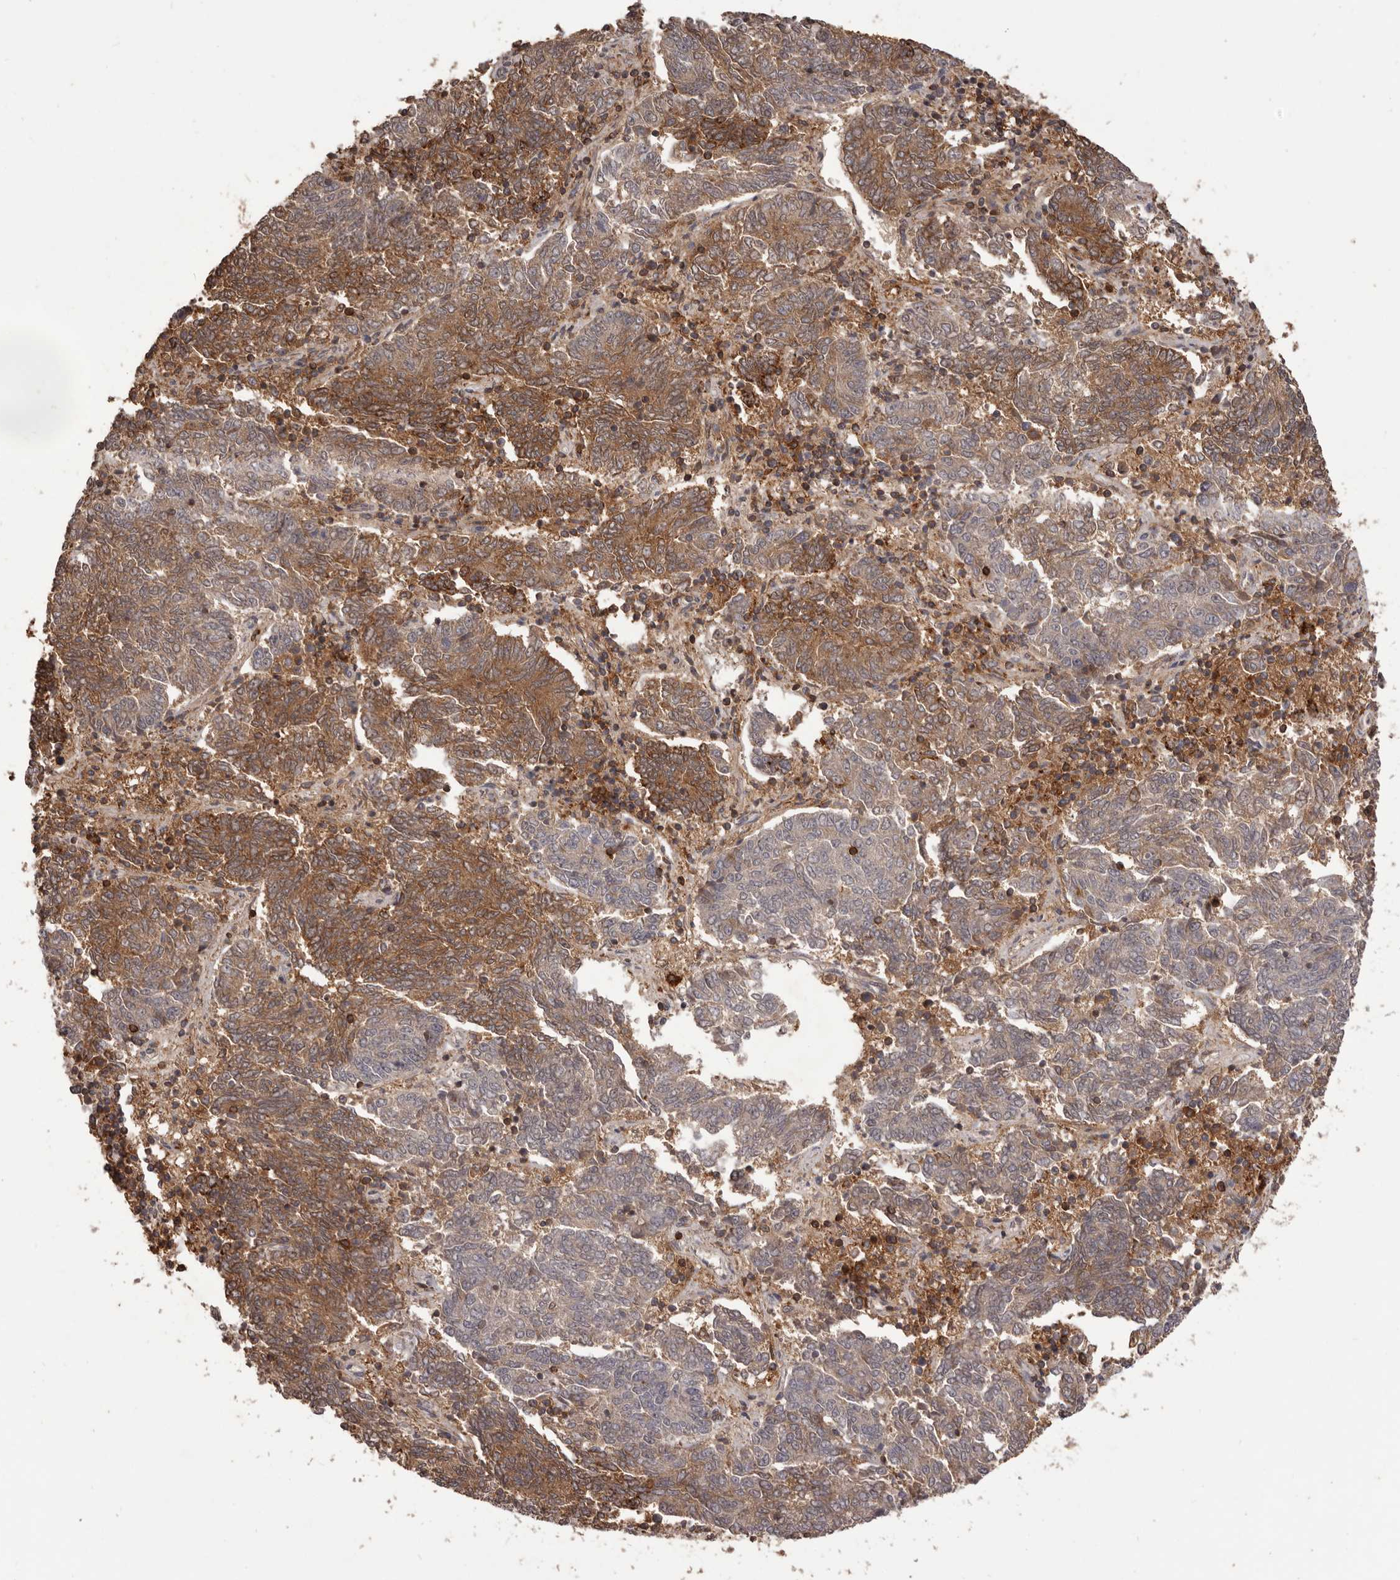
{"staining": {"intensity": "moderate", "quantity": "25%-75%", "location": "cytoplasmic/membranous"}, "tissue": "endometrial cancer", "cell_type": "Tumor cells", "image_type": "cancer", "snomed": [{"axis": "morphology", "description": "Adenocarcinoma, NOS"}, {"axis": "topography", "description": "Endometrium"}], "caption": "Adenocarcinoma (endometrial) stained with a protein marker shows moderate staining in tumor cells.", "gene": "GLIPR2", "patient": {"sex": "female", "age": 80}}